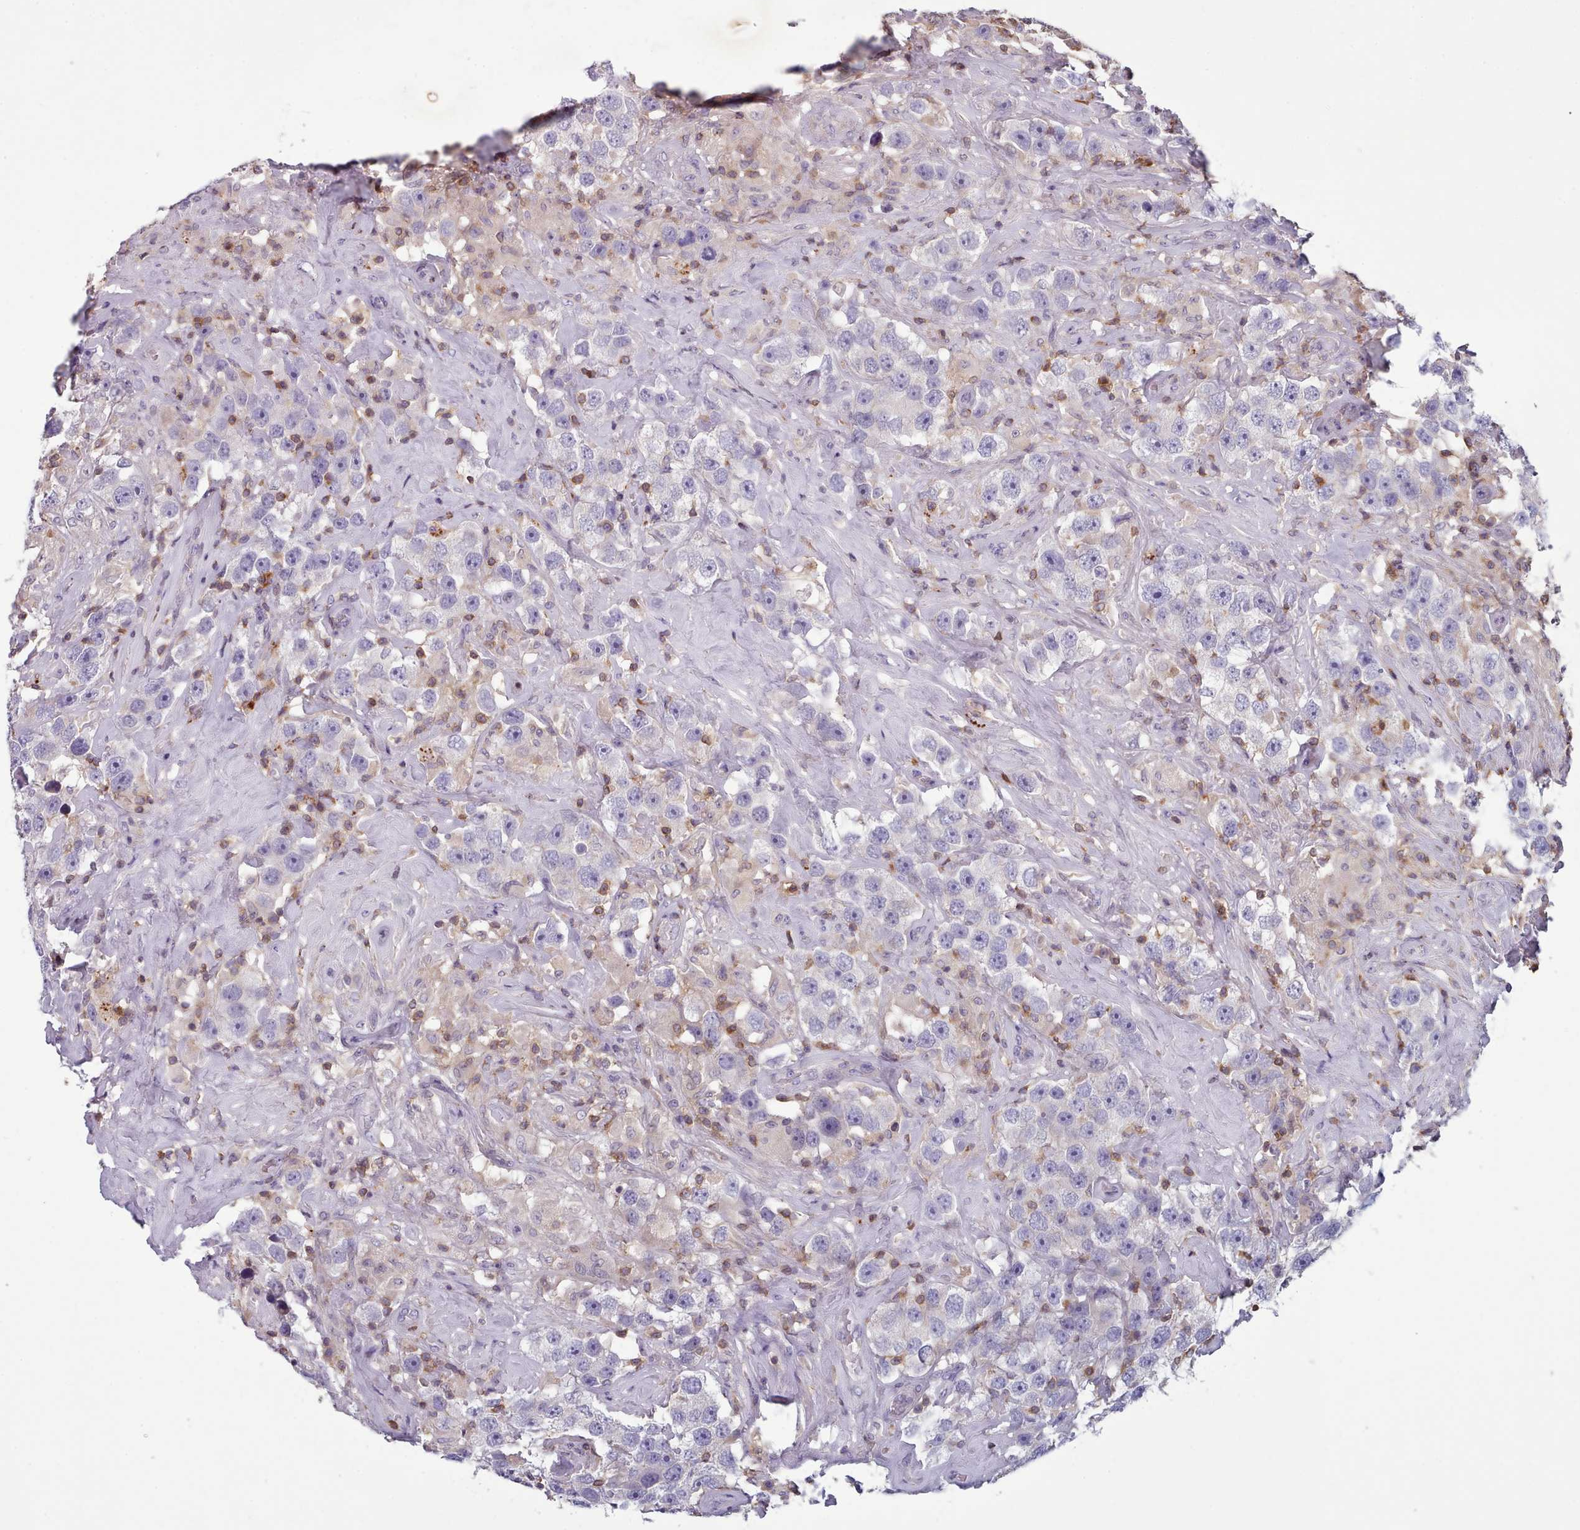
{"staining": {"intensity": "negative", "quantity": "none", "location": "none"}, "tissue": "testis cancer", "cell_type": "Tumor cells", "image_type": "cancer", "snomed": [{"axis": "morphology", "description": "Seminoma, NOS"}, {"axis": "topography", "description": "Testis"}], "caption": "An immunohistochemistry (IHC) histopathology image of testis cancer is shown. There is no staining in tumor cells of testis cancer.", "gene": "RAC2", "patient": {"sex": "male", "age": 49}}